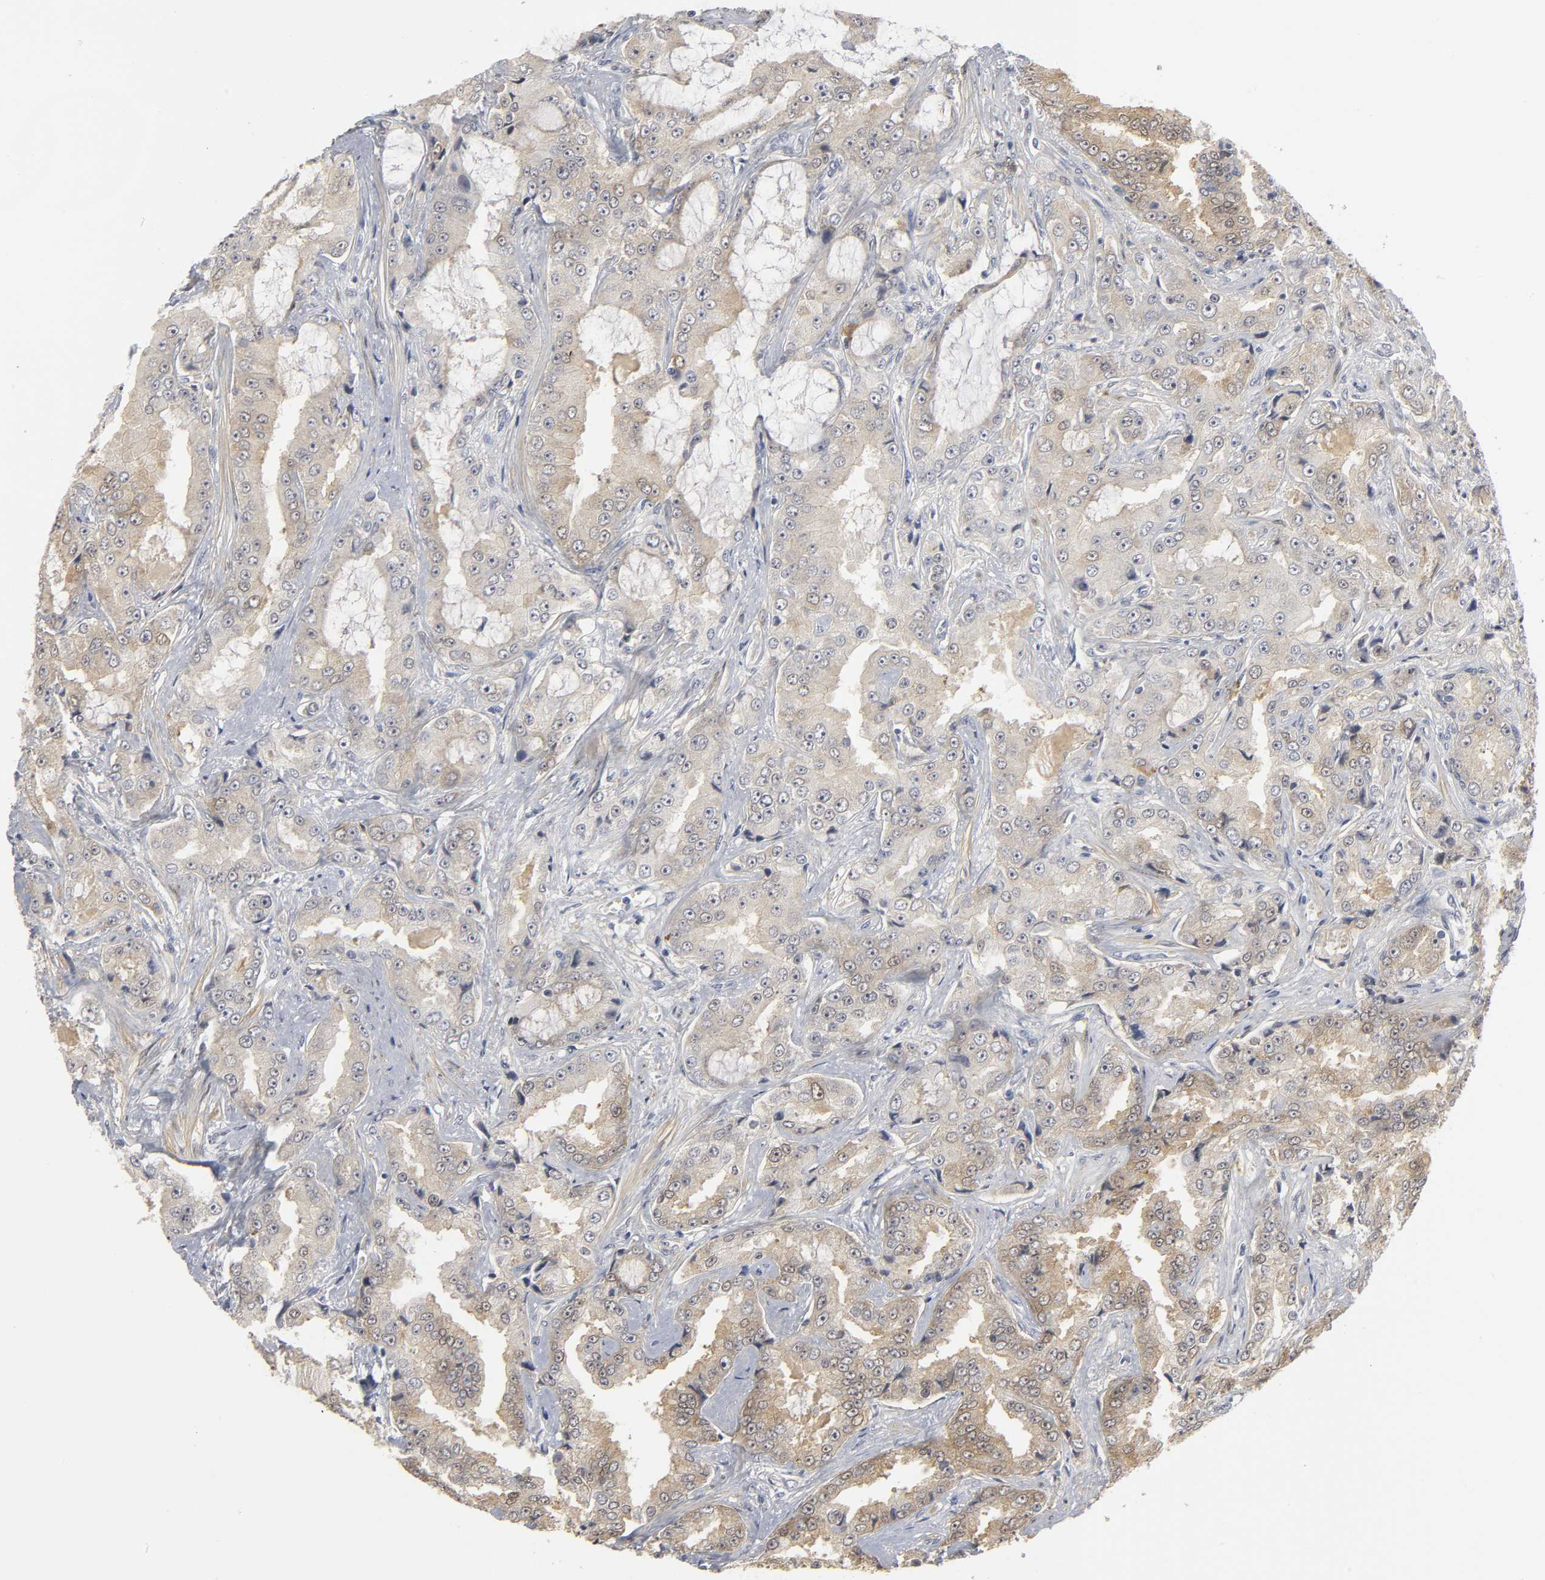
{"staining": {"intensity": "moderate", "quantity": ">75%", "location": "cytoplasmic/membranous"}, "tissue": "prostate cancer", "cell_type": "Tumor cells", "image_type": "cancer", "snomed": [{"axis": "morphology", "description": "Adenocarcinoma, High grade"}, {"axis": "topography", "description": "Prostate"}], "caption": "Prostate high-grade adenocarcinoma stained for a protein exhibits moderate cytoplasmic/membranous positivity in tumor cells.", "gene": "PDLIM3", "patient": {"sex": "male", "age": 73}}